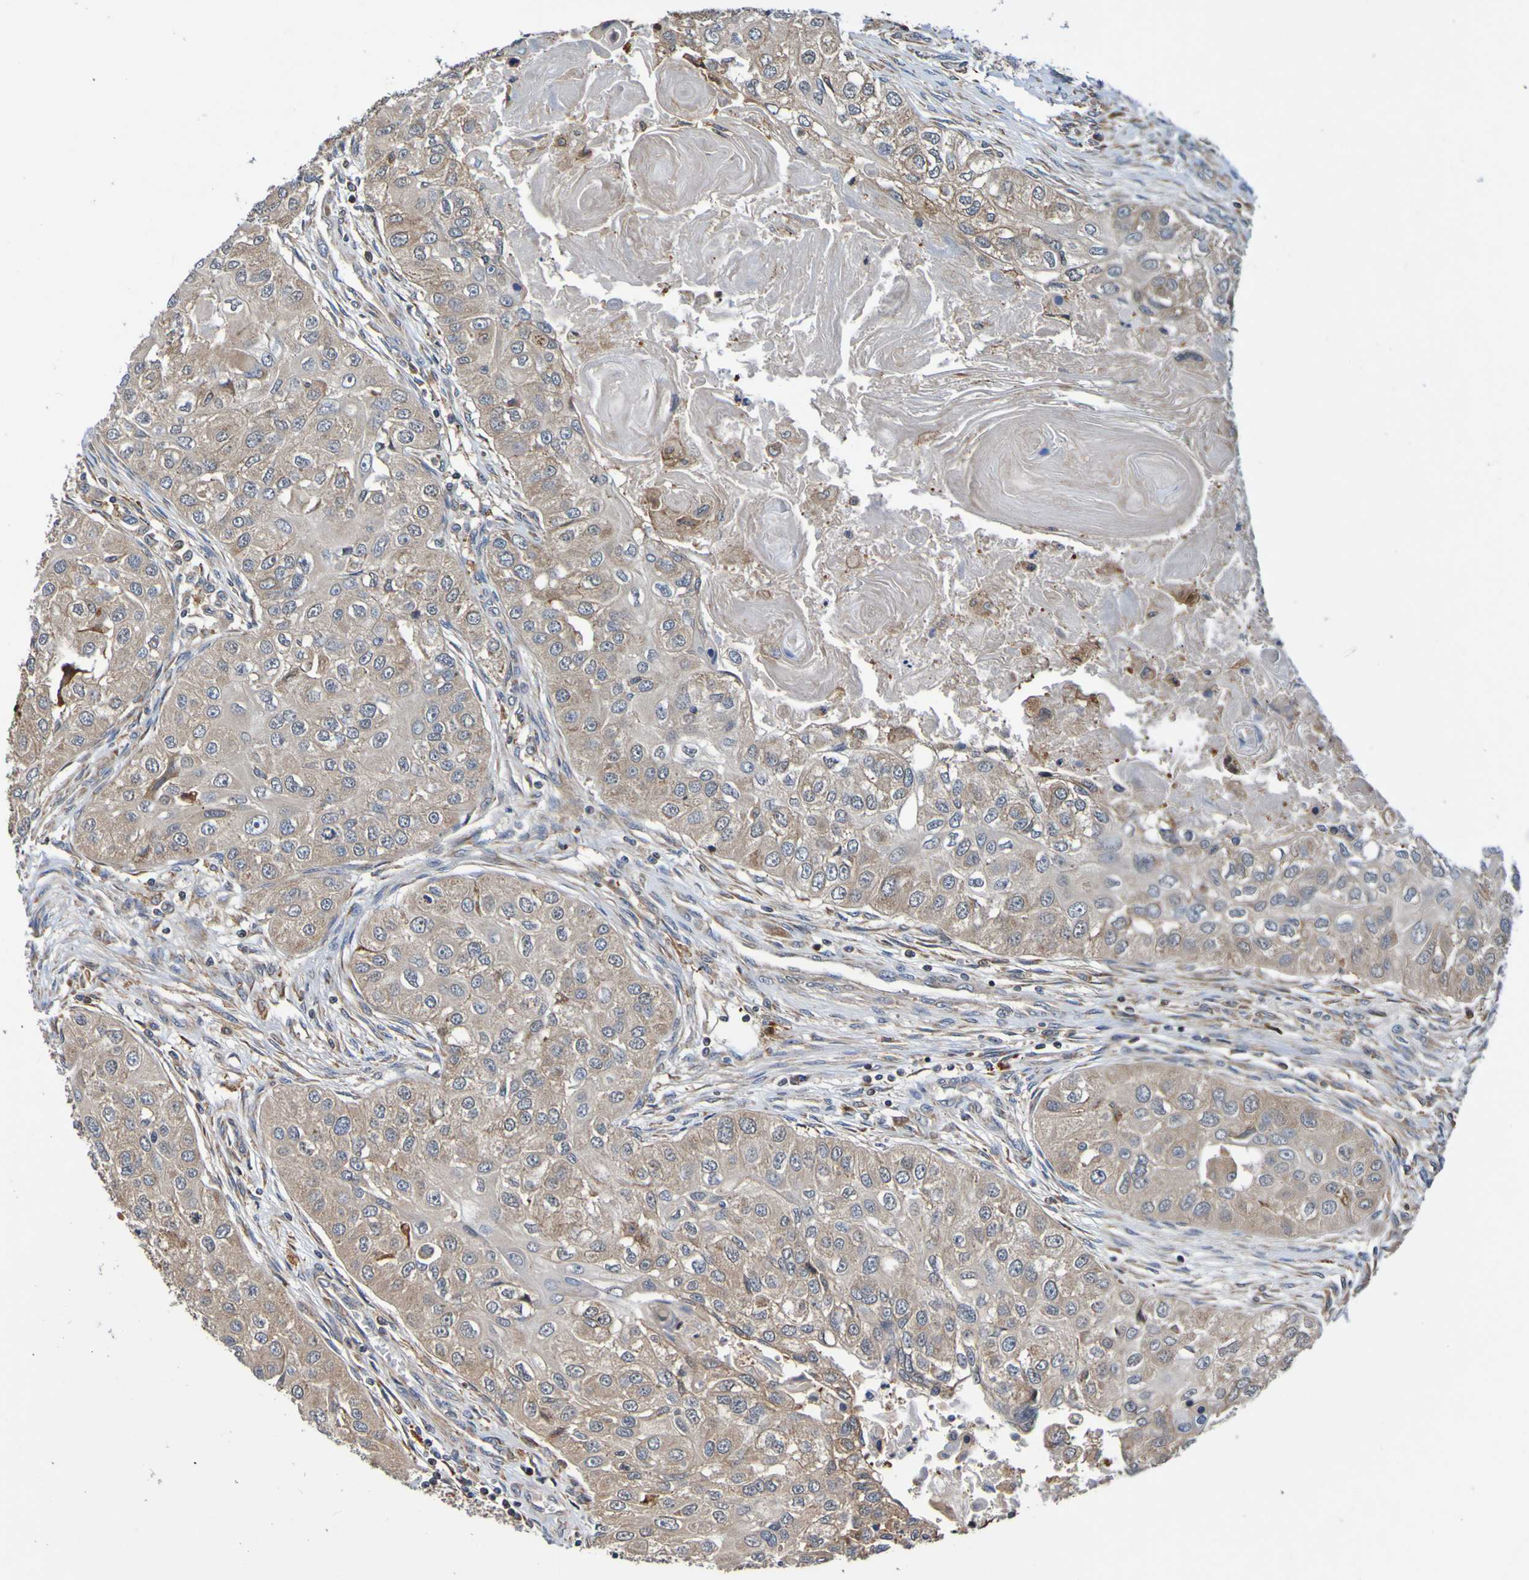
{"staining": {"intensity": "weak", "quantity": ">75%", "location": "cytoplasmic/membranous"}, "tissue": "head and neck cancer", "cell_type": "Tumor cells", "image_type": "cancer", "snomed": [{"axis": "morphology", "description": "Normal tissue, NOS"}, {"axis": "morphology", "description": "Squamous cell carcinoma, NOS"}, {"axis": "topography", "description": "Skeletal muscle"}, {"axis": "topography", "description": "Head-Neck"}], "caption": "Protein staining by immunohistochemistry shows weak cytoplasmic/membranous expression in approximately >75% of tumor cells in head and neck squamous cell carcinoma.", "gene": "AXIN1", "patient": {"sex": "male", "age": 51}}